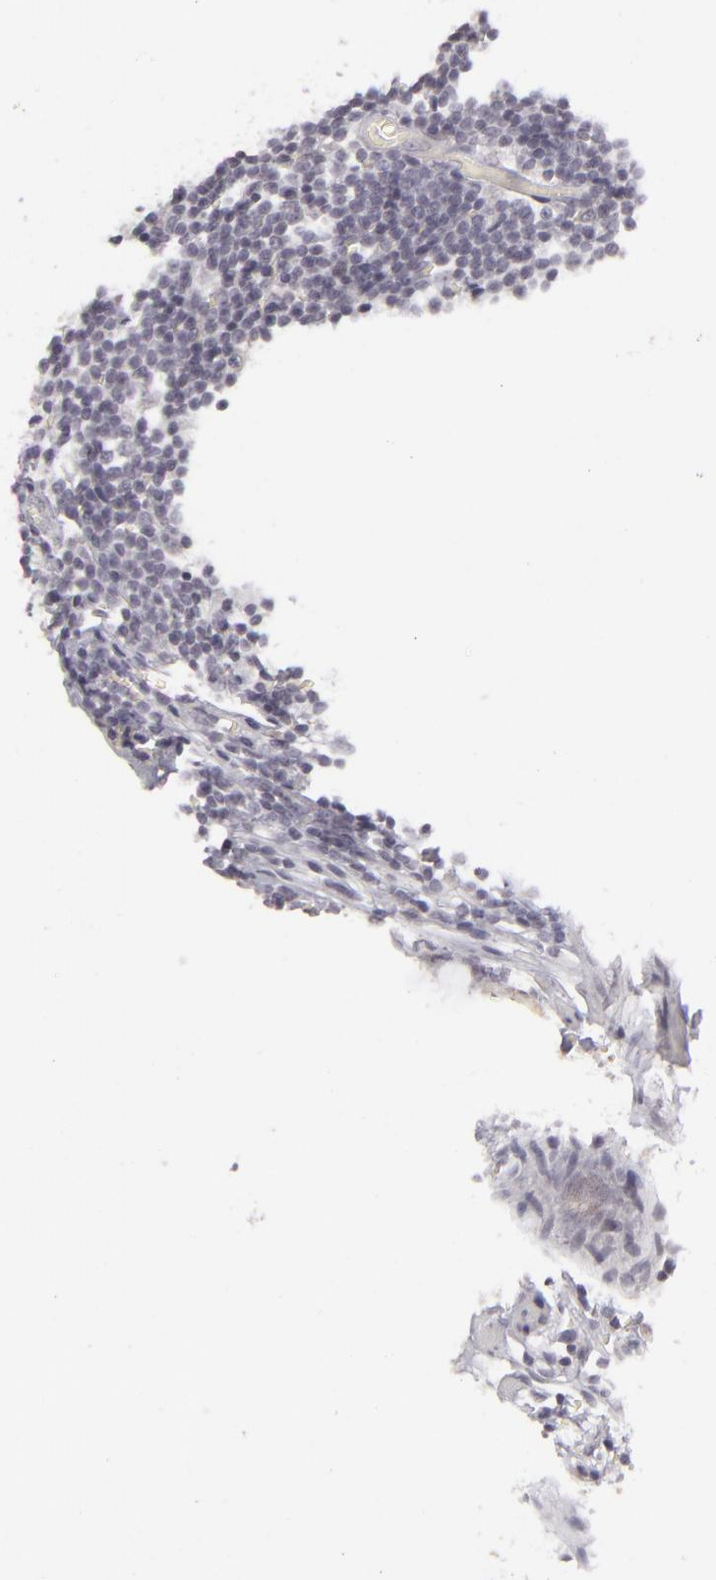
{"staining": {"intensity": "negative", "quantity": "none", "location": "none"}, "tissue": "appendix", "cell_type": "Glandular cells", "image_type": "normal", "snomed": [{"axis": "morphology", "description": "Normal tissue, NOS"}, {"axis": "topography", "description": "Appendix"}], "caption": "Protein analysis of benign appendix displays no significant expression in glandular cells.", "gene": "SIX1", "patient": {"sex": "male", "age": 38}}